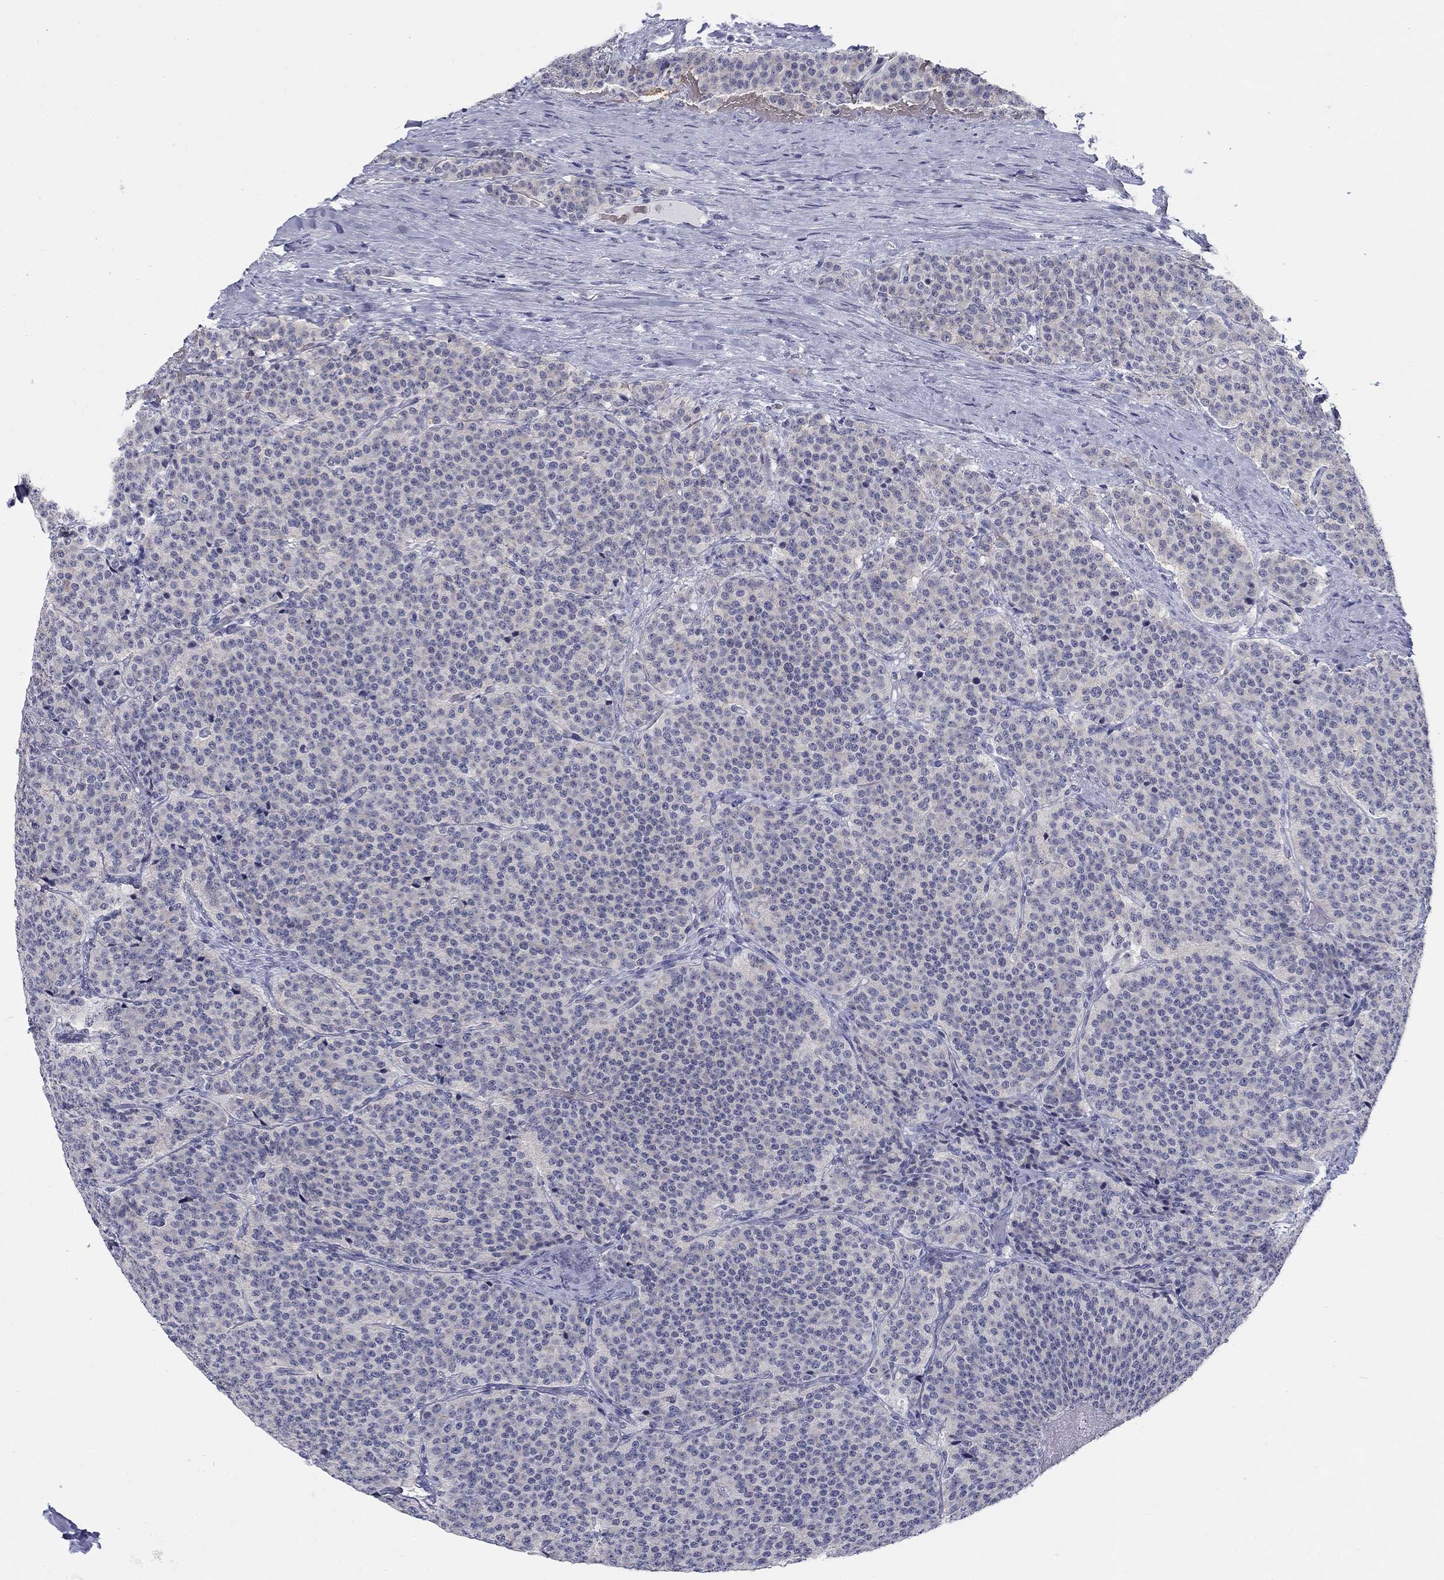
{"staining": {"intensity": "negative", "quantity": "none", "location": "none"}, "tissue": "carcinoid", "cell_type": "Tumor cells", "image_type": "cancer", "snomed": [{"axis": "morphology", "description": "Carcinoid, malignant, NOS"}, {"axis": "topography", "description": "Small intestine"}], "caption": "Immunohistochemistry of human malignant carcinoid shows no staining in tumor cells.", "gene": "DMTN", "patient": {"sex": "female", "age": 58}}